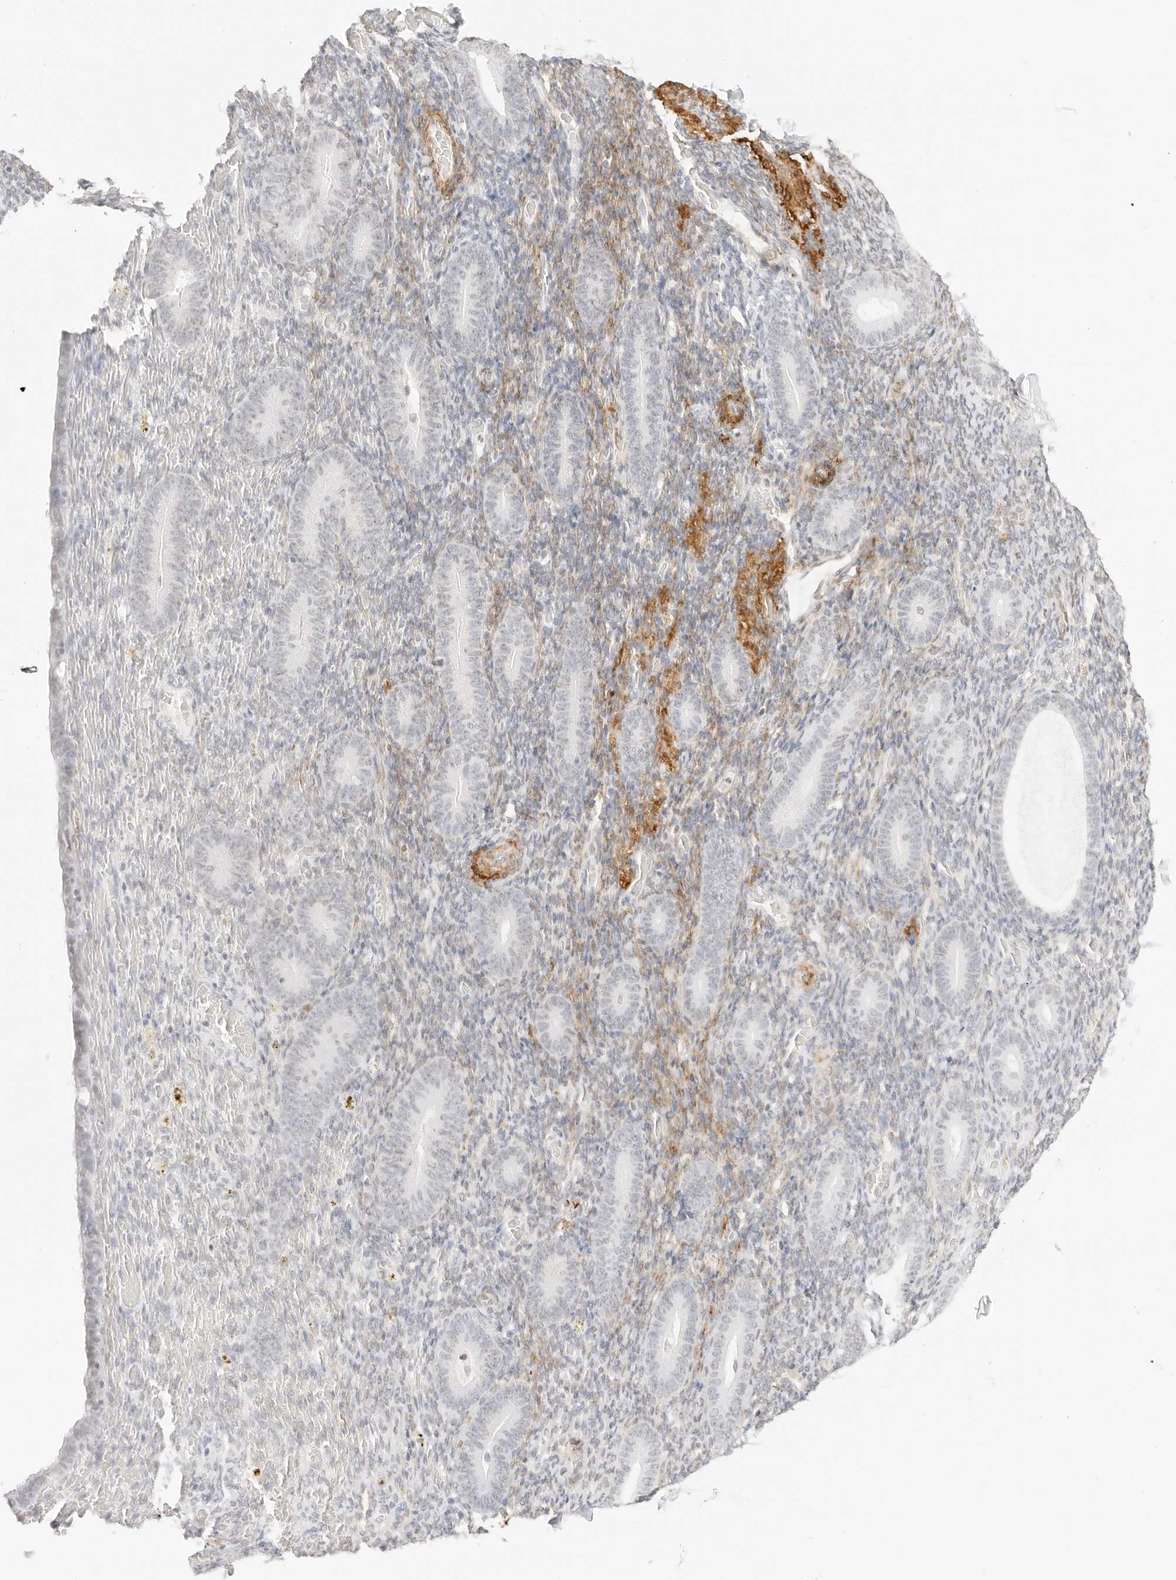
{"staining": {"intensity": "negative", "quantity": "none", "location": "none"}, "tissue": "endometrium", "cell_type": "Cells in endometrial stroma", "image_type": "normal", "snomed": [{"axis": "morphology", "description": "Normal tissue, NOS"}, {"axis": "topography", "description": "Endometrium"}], "caption": "A high-resolution micrograph shows IHC staining of unremarkable endometrium, which shows no significant staining in cells in endometrial stroma. The staining is performed using DAB (3,3'-diaminobenzidine) brown chromogen with nuclei counter-stained in using hematoxylin.", "gene": "FBLN5", "patient": {"sex": "female", "age": 51}}